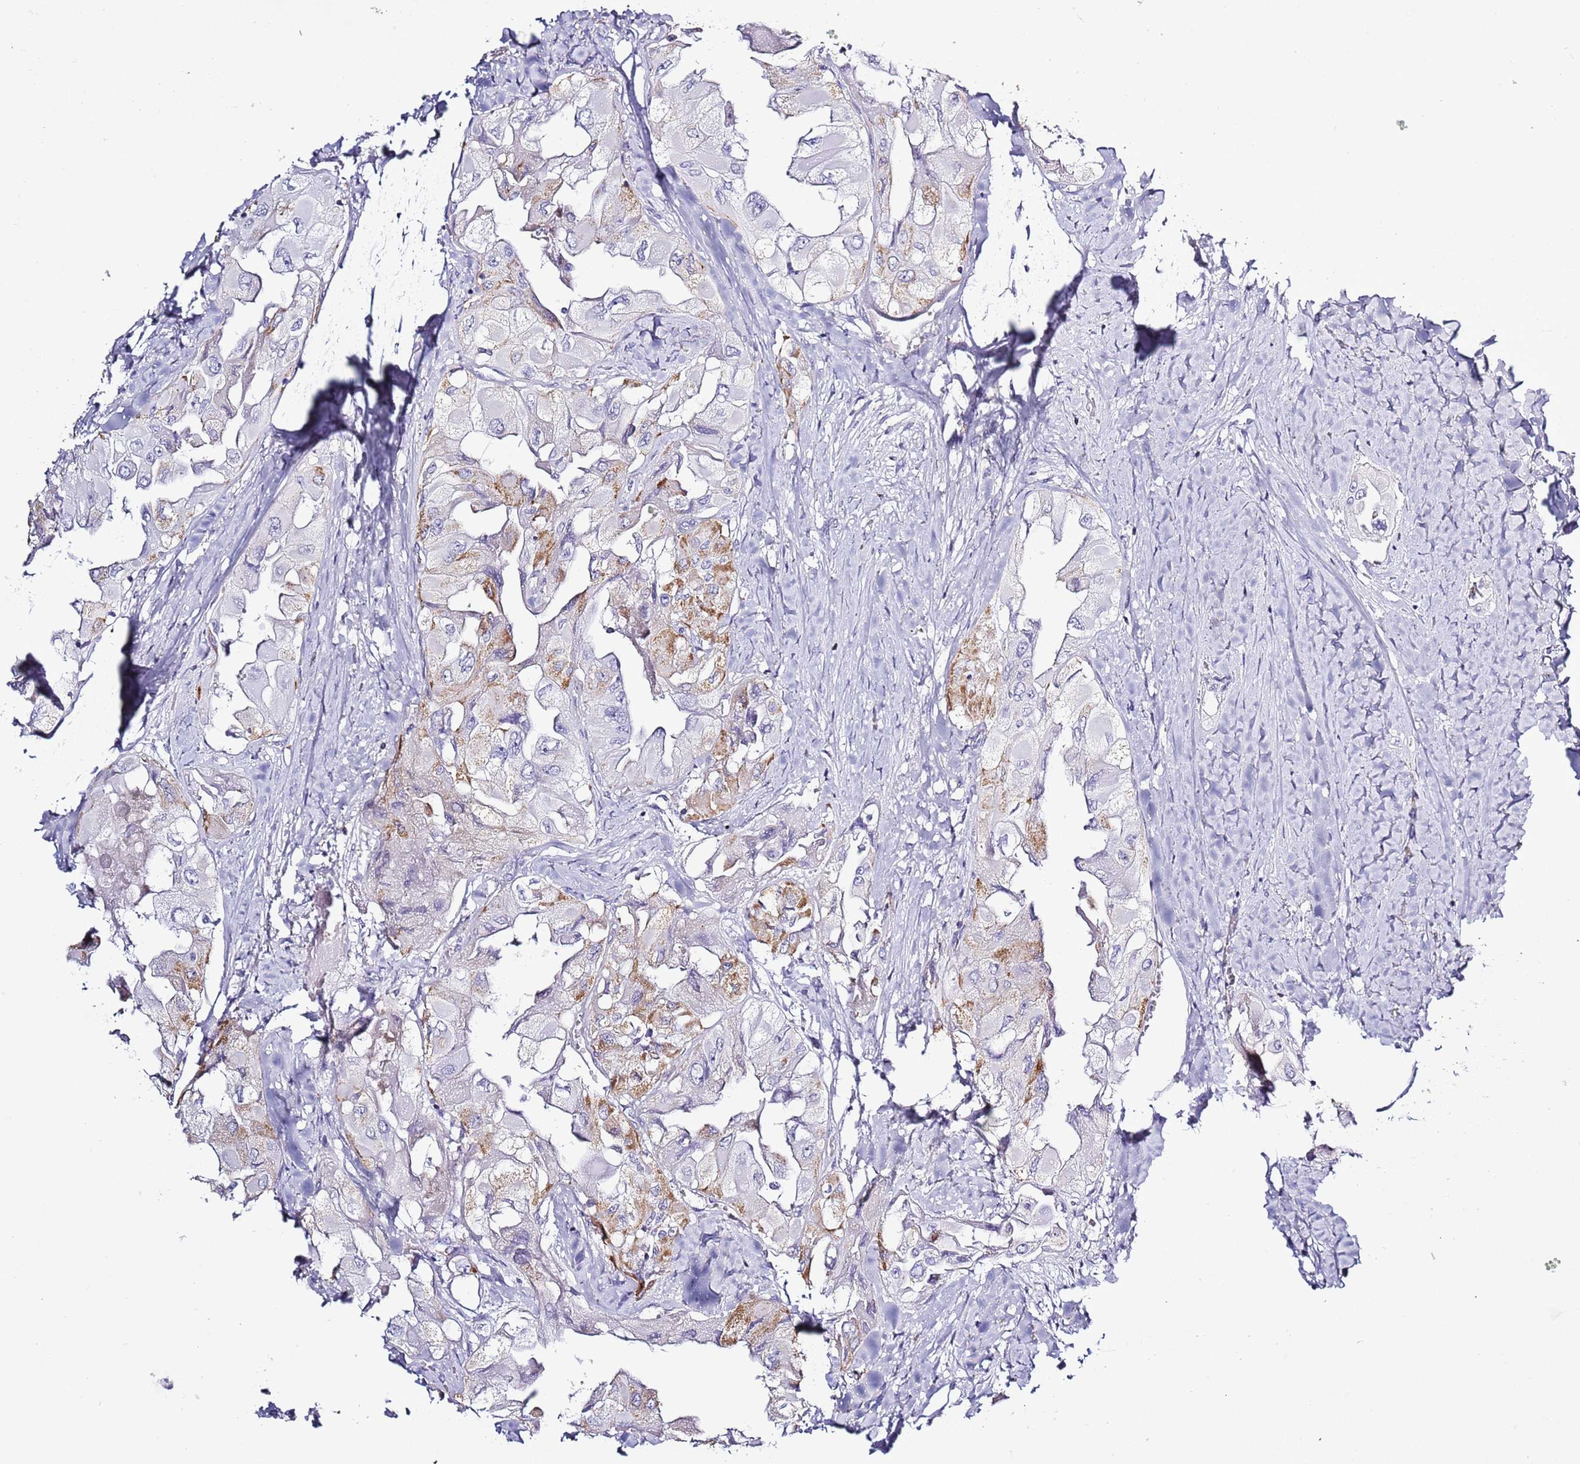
{"staining": {"intensity": "moderate", "quantity": "25%-75%", "location": "cytoplasmic/membranous"}, "tissue": "thyroid cancer", "cell_type": "Tumor cells", "image_type": "cancer", "snomed": [{"axis": "morphology", "description": "Normal tissue, NOS"}, {"axis": "morphology", "description": "Papillary adenocarcinoma, NOS"}, {"axis": "topography", "description": "Thyroid gland"}], "caption": "The image demonstrates immunohistochemical staining of thyroid papillary adenocarcinoma. There is moderate cytoplasmic/membranous staining is present in approximately 25%-75% of tumor cells.", "gene": "SLC23A1", "patient": {"sex": "female", "age": 59}}